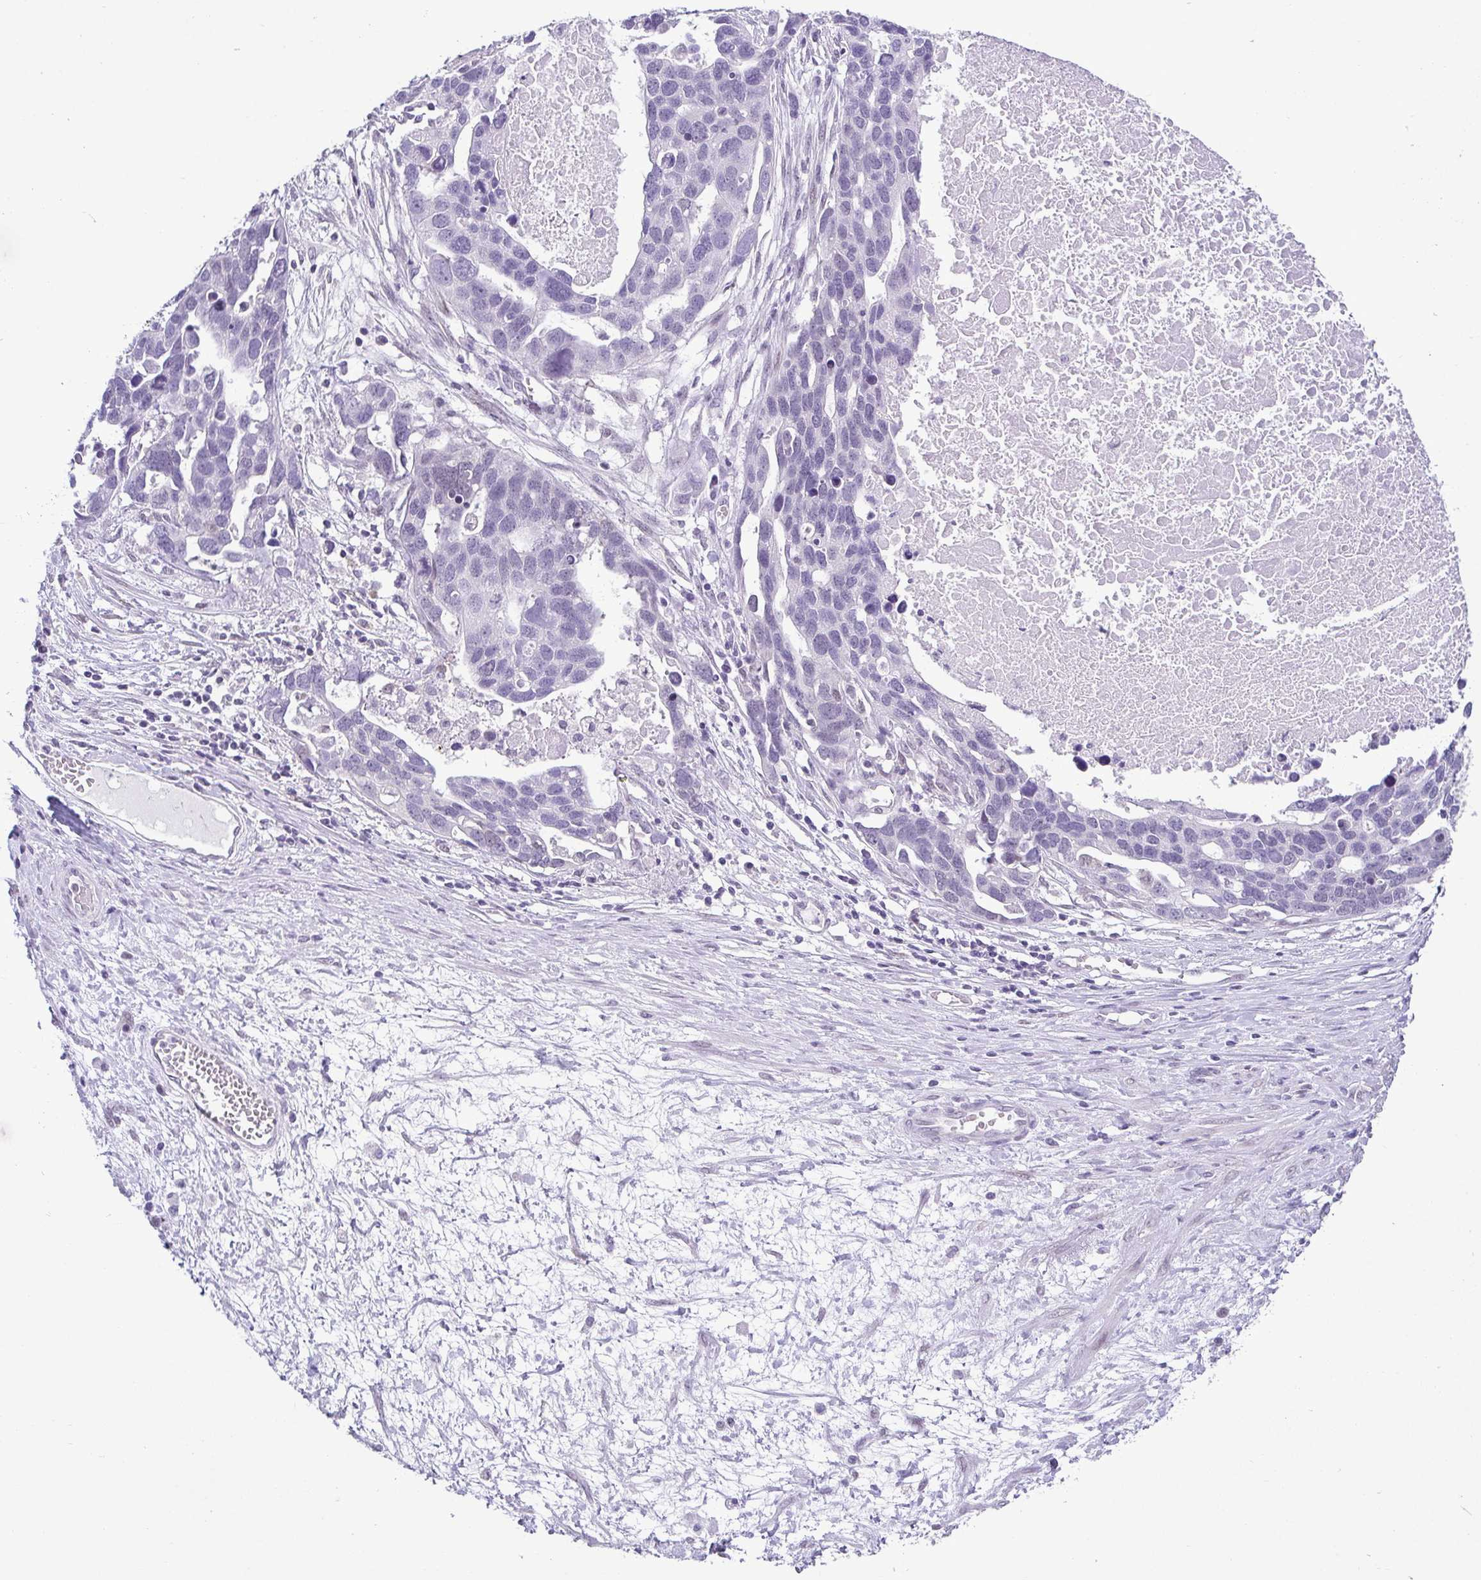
{"staining": {"intensity": "negative", "quantity": "none", "location": "none"}, "tissue": "ovarian cancer", "cell_type": "Tumor cells", "image_type": "cancer", "snomed": [{"axis": "morphology", "description": "Cystadenocarcinoma, serous, NOS"}, {"axis": "topography", "description": "Ovary"}], "caption": "IHC photomicrograph of neoplastic tissue: ovarian cancer stained with DAB (3,3'-diaminobenzidine) exhibits no significant protein positivity in tumor cells.", "gene": "RBM3", "patient": {"sex": "female", "age": 54}}